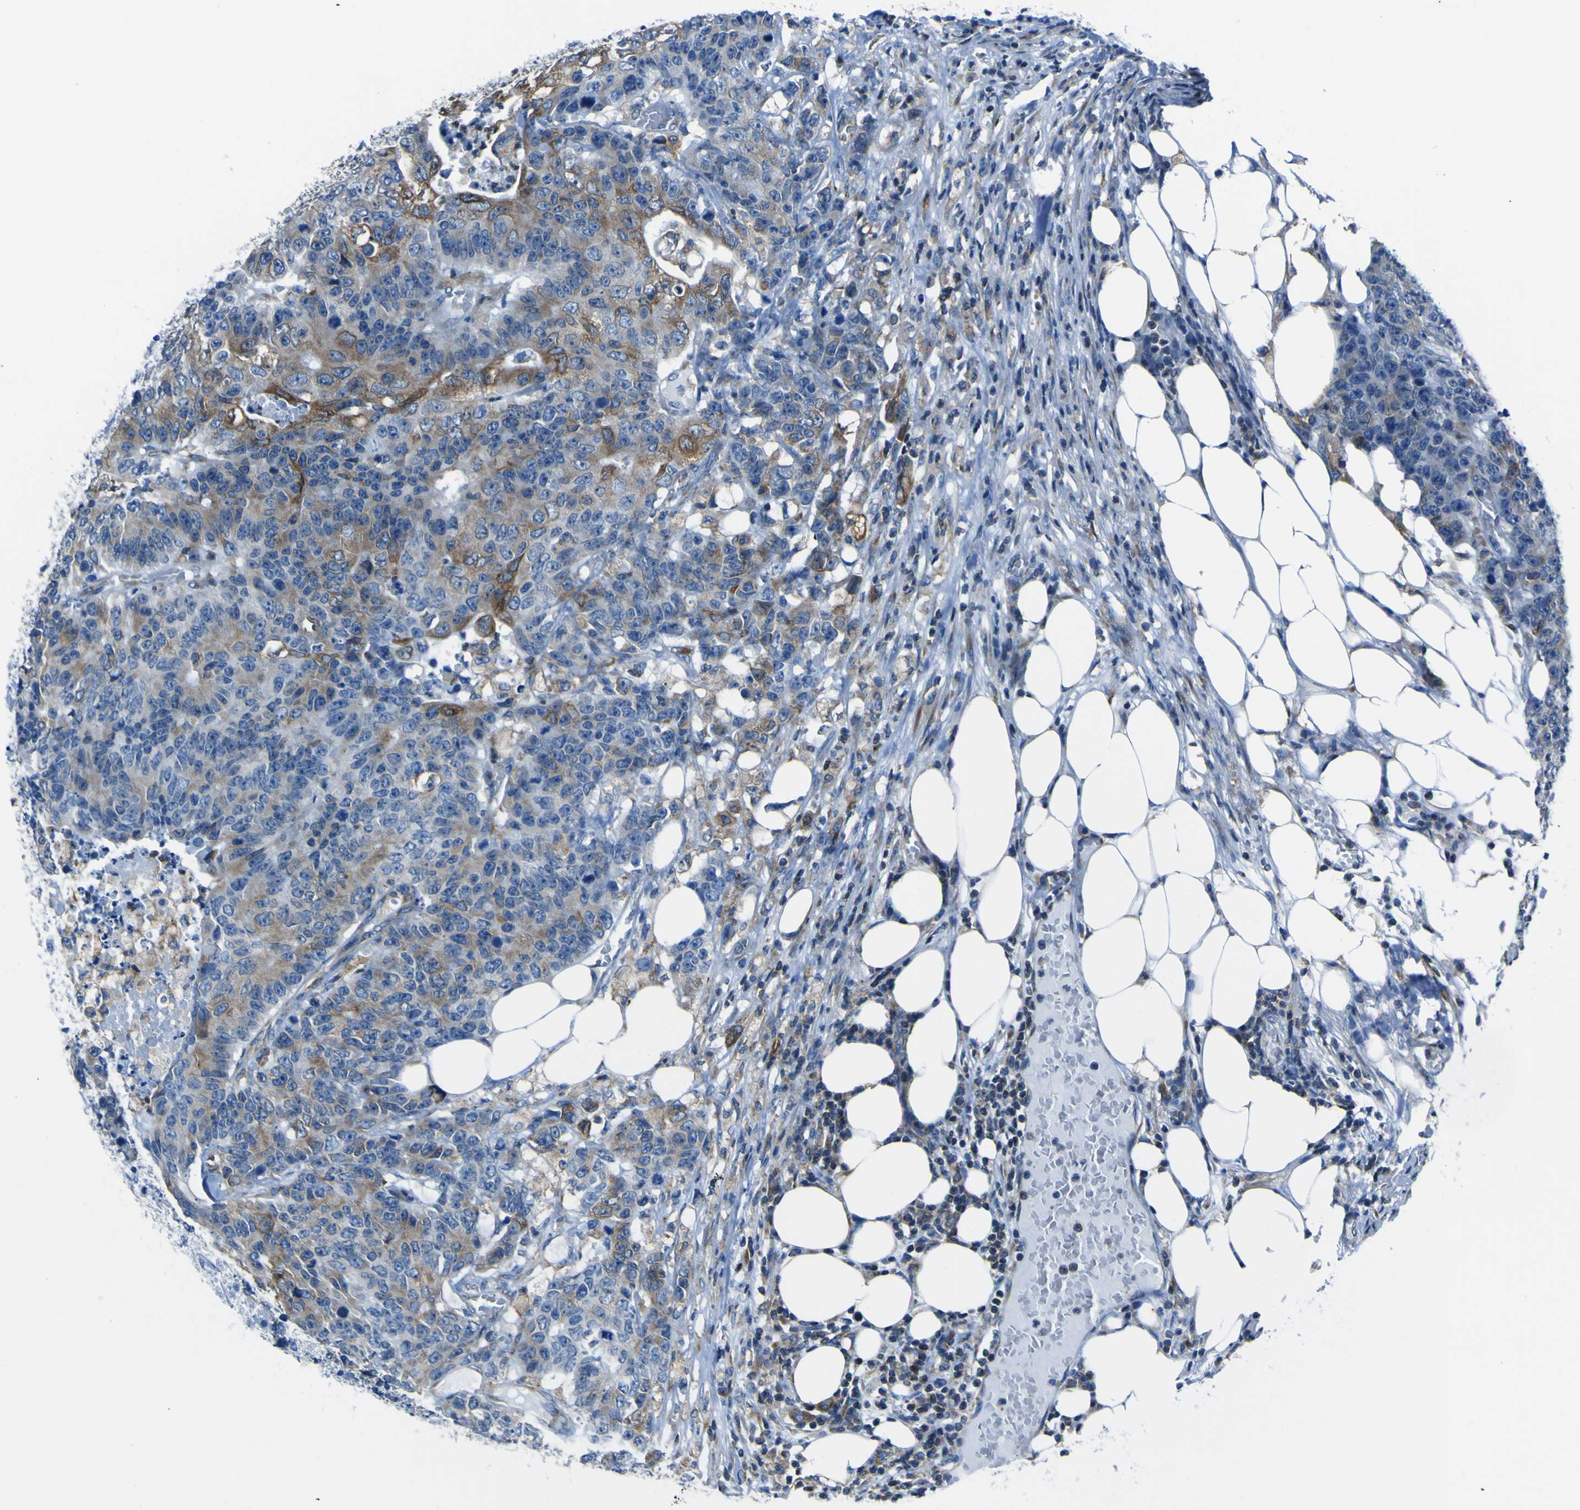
{"staining": {"intensity": "moderate", "quantity": "25%-75%", "location": "cytoplasmic/membranous"}, "tissue": "colorectal cancer", "cell_type": "Tumor cells", "image_type": "cancer", "snomed": [{"axis": "morphology", "description": "Adenocarcinoma, NOS"}, {"axis": "topography", "description": "Colon"}], "caption": "The image exhibits a brown stain indicating the presence of a protein in the cytoplasmic/membranous of tumor cells in adenocarcinoma (colorectal).", "gene": "STIM1", "patient": {"sex": "female", "age": 86}}